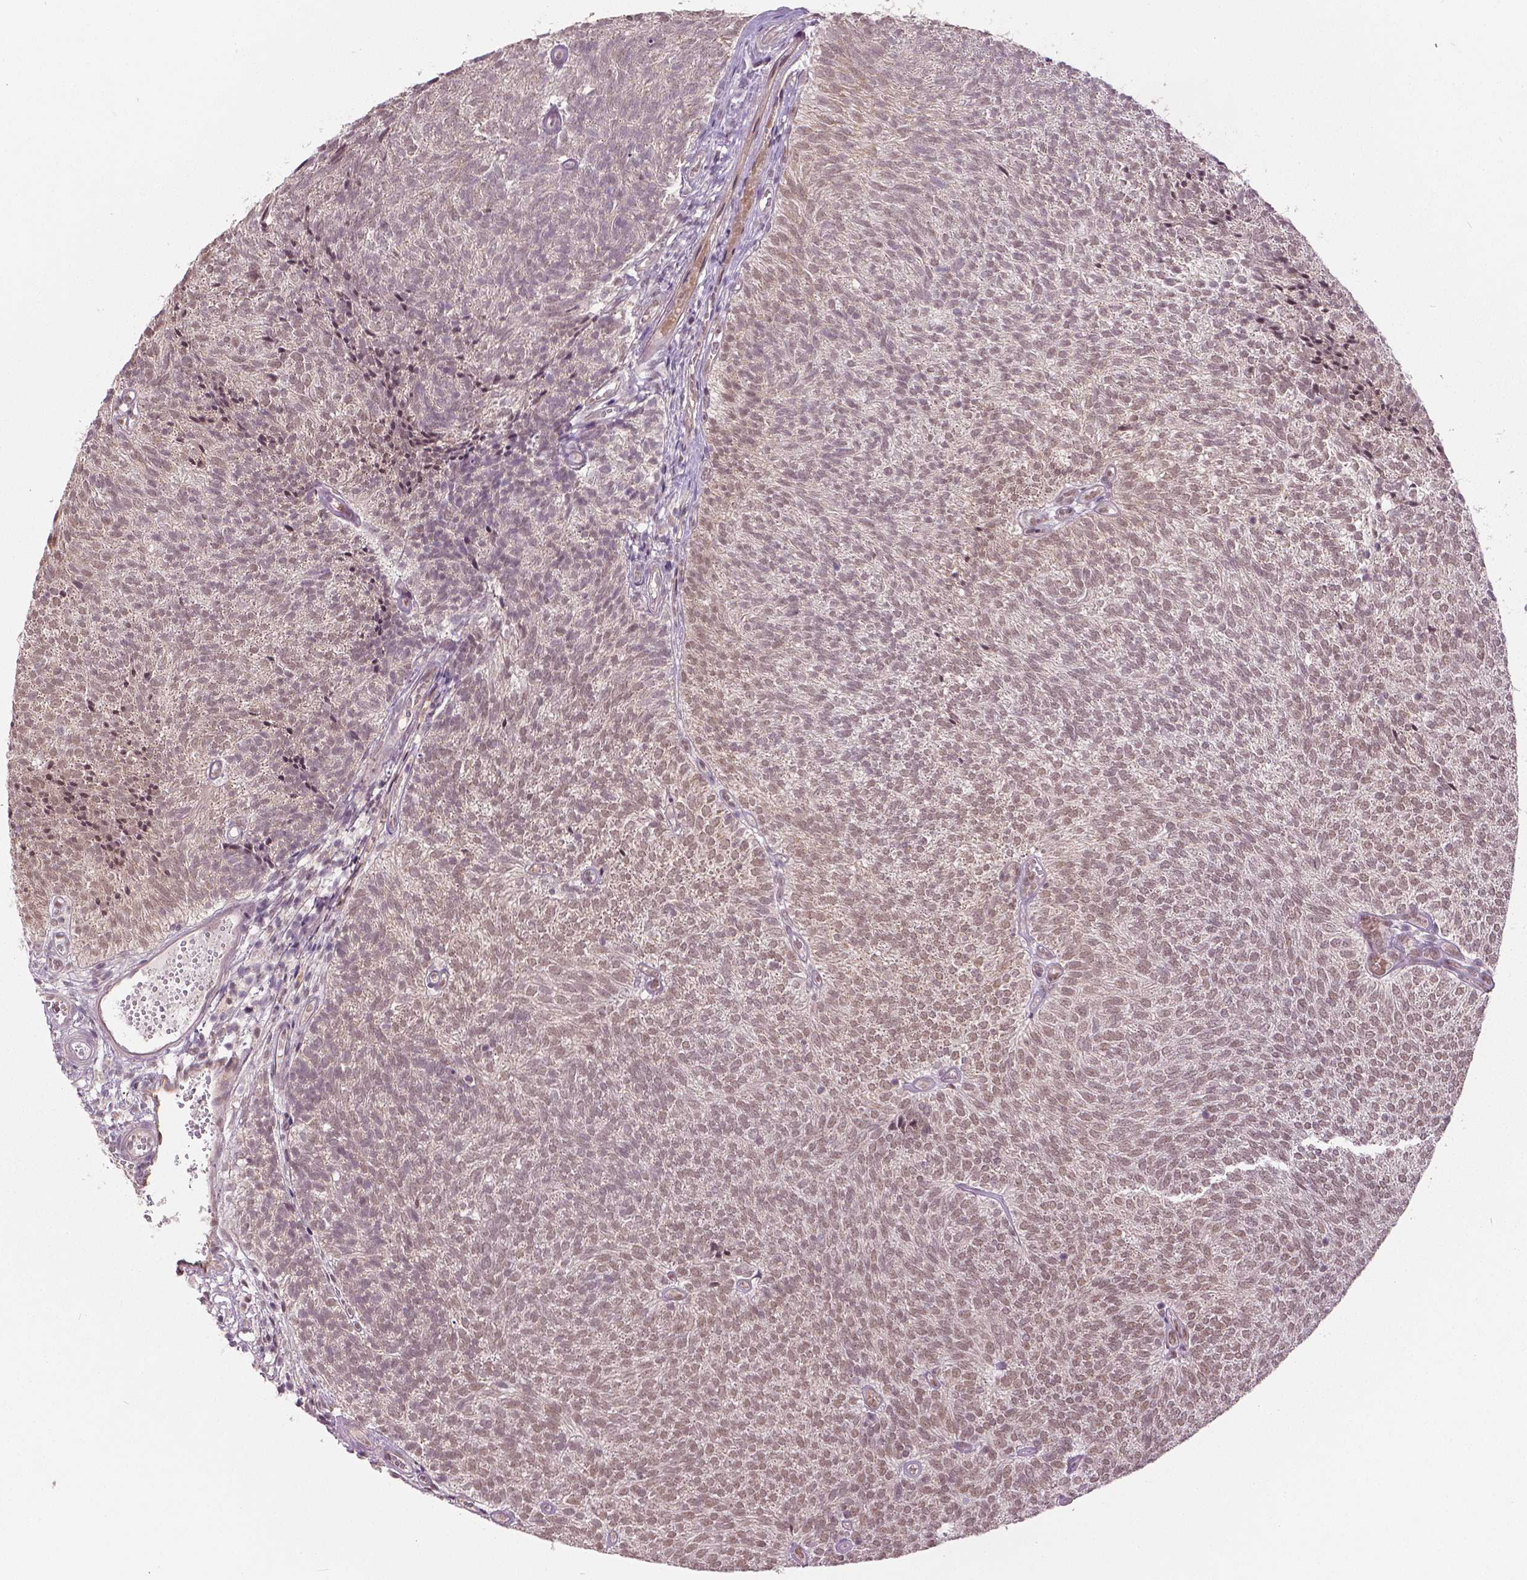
{"staining": {"intensity": "moderate", "quantity": "25%-75%", "location": "nuclear"}, "tissue": "urothelial cancer", "cell_type": "Tumor cells", "image_type": "cancer", "snomed": [{"axis": "morphology", "description": "Urothelial carcinoma, Low grade"}, {"axis": "topography", "description": "Urinary bladder"}], "caption": "Protein analysis of urothelial cancer tissue shows moderate nuclear expression in approximately 25%-75% of tumor cells. (DAB IHC, brown staining for protein, blue staining for nuclei).", "gene": "HMBOX1", "patient": {"sex": "male", "age": 77}}